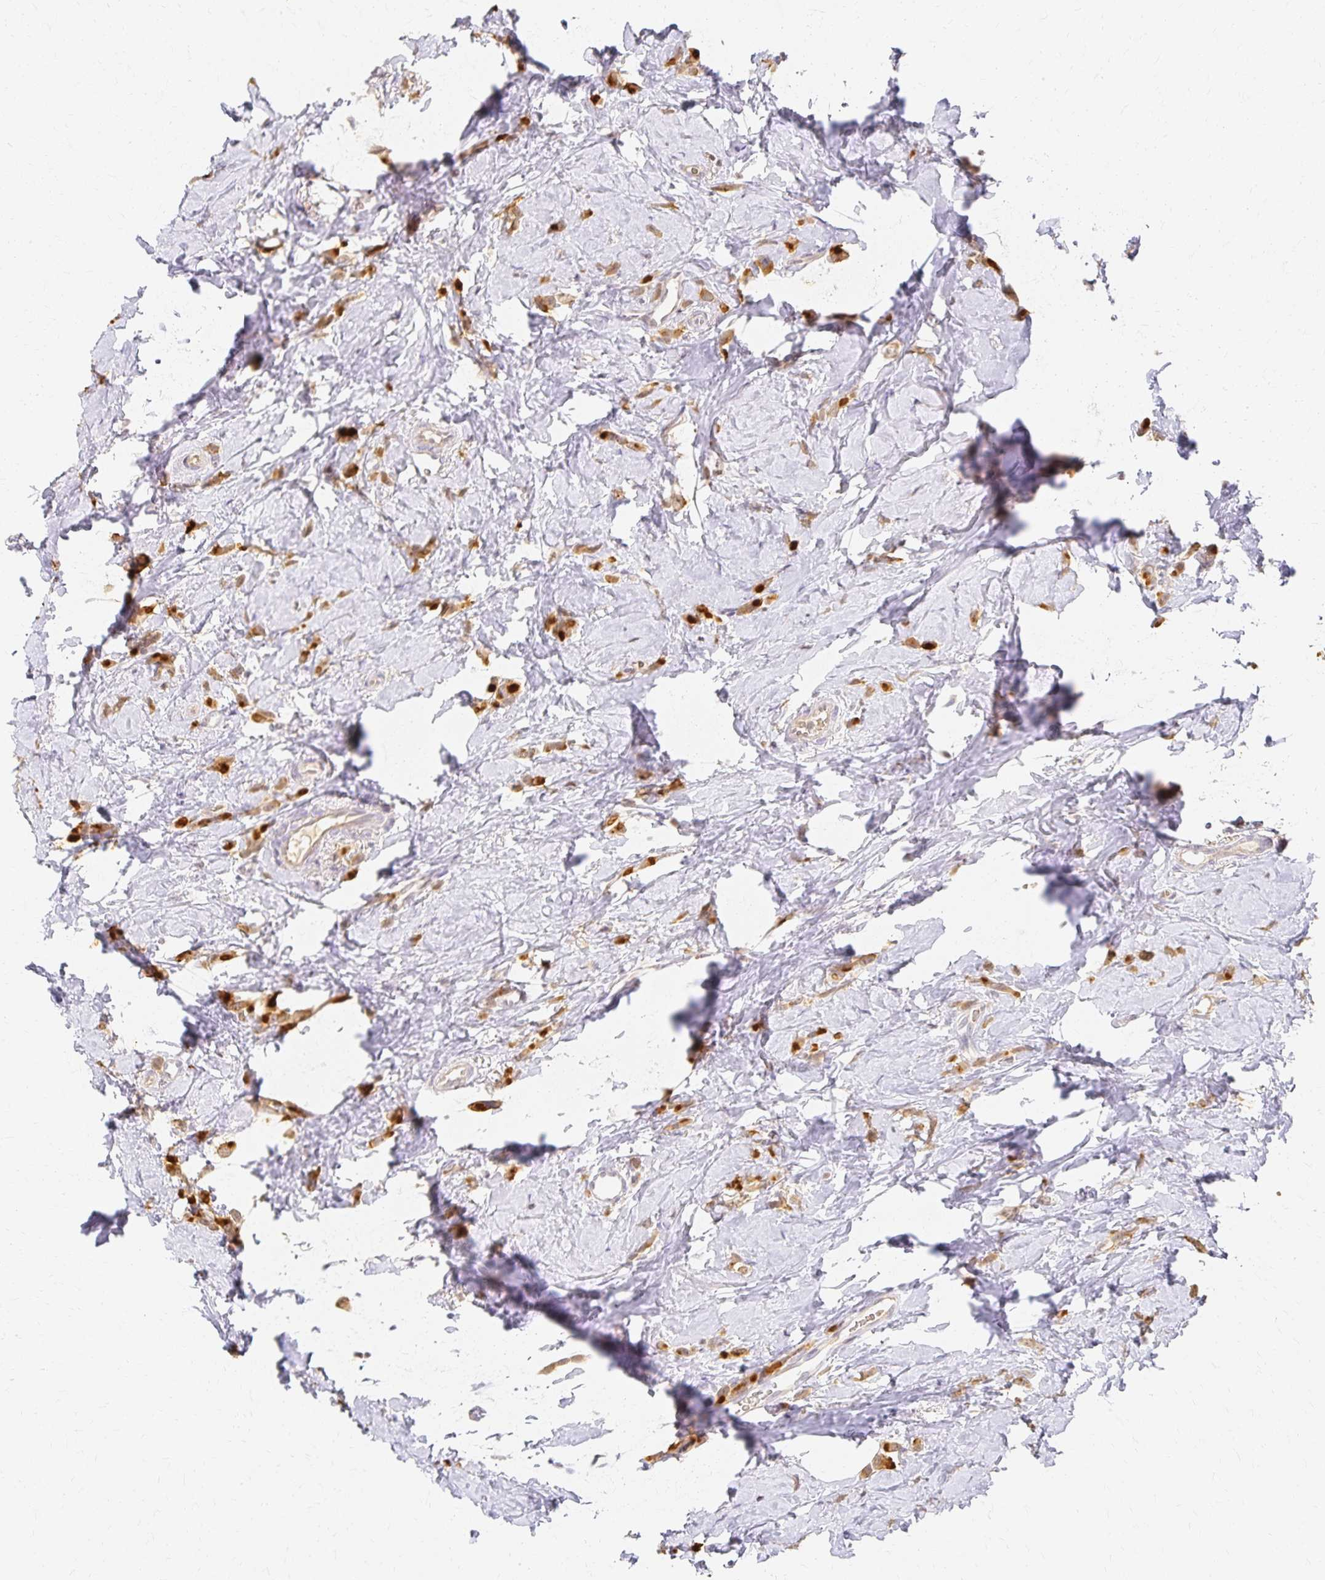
{"staining": {"intensity": "strong", "quantity": ">75%", "location": "nuclear"}, "tissue": "breast cancer", "cell_type": "Tumor cells", "image_type": "cancer", "snomed": [{"axis": "morphology", "description": "Lobular carcinoma"}, {"axis": "topography", "description": "Breast"}], "caption": "An image of human breast cancer stained for a protein demonstrates strong nuclear brown staining in tumor cells.", "gene": "AZGP1", "patient": {"sex": "female", "age": 66}}